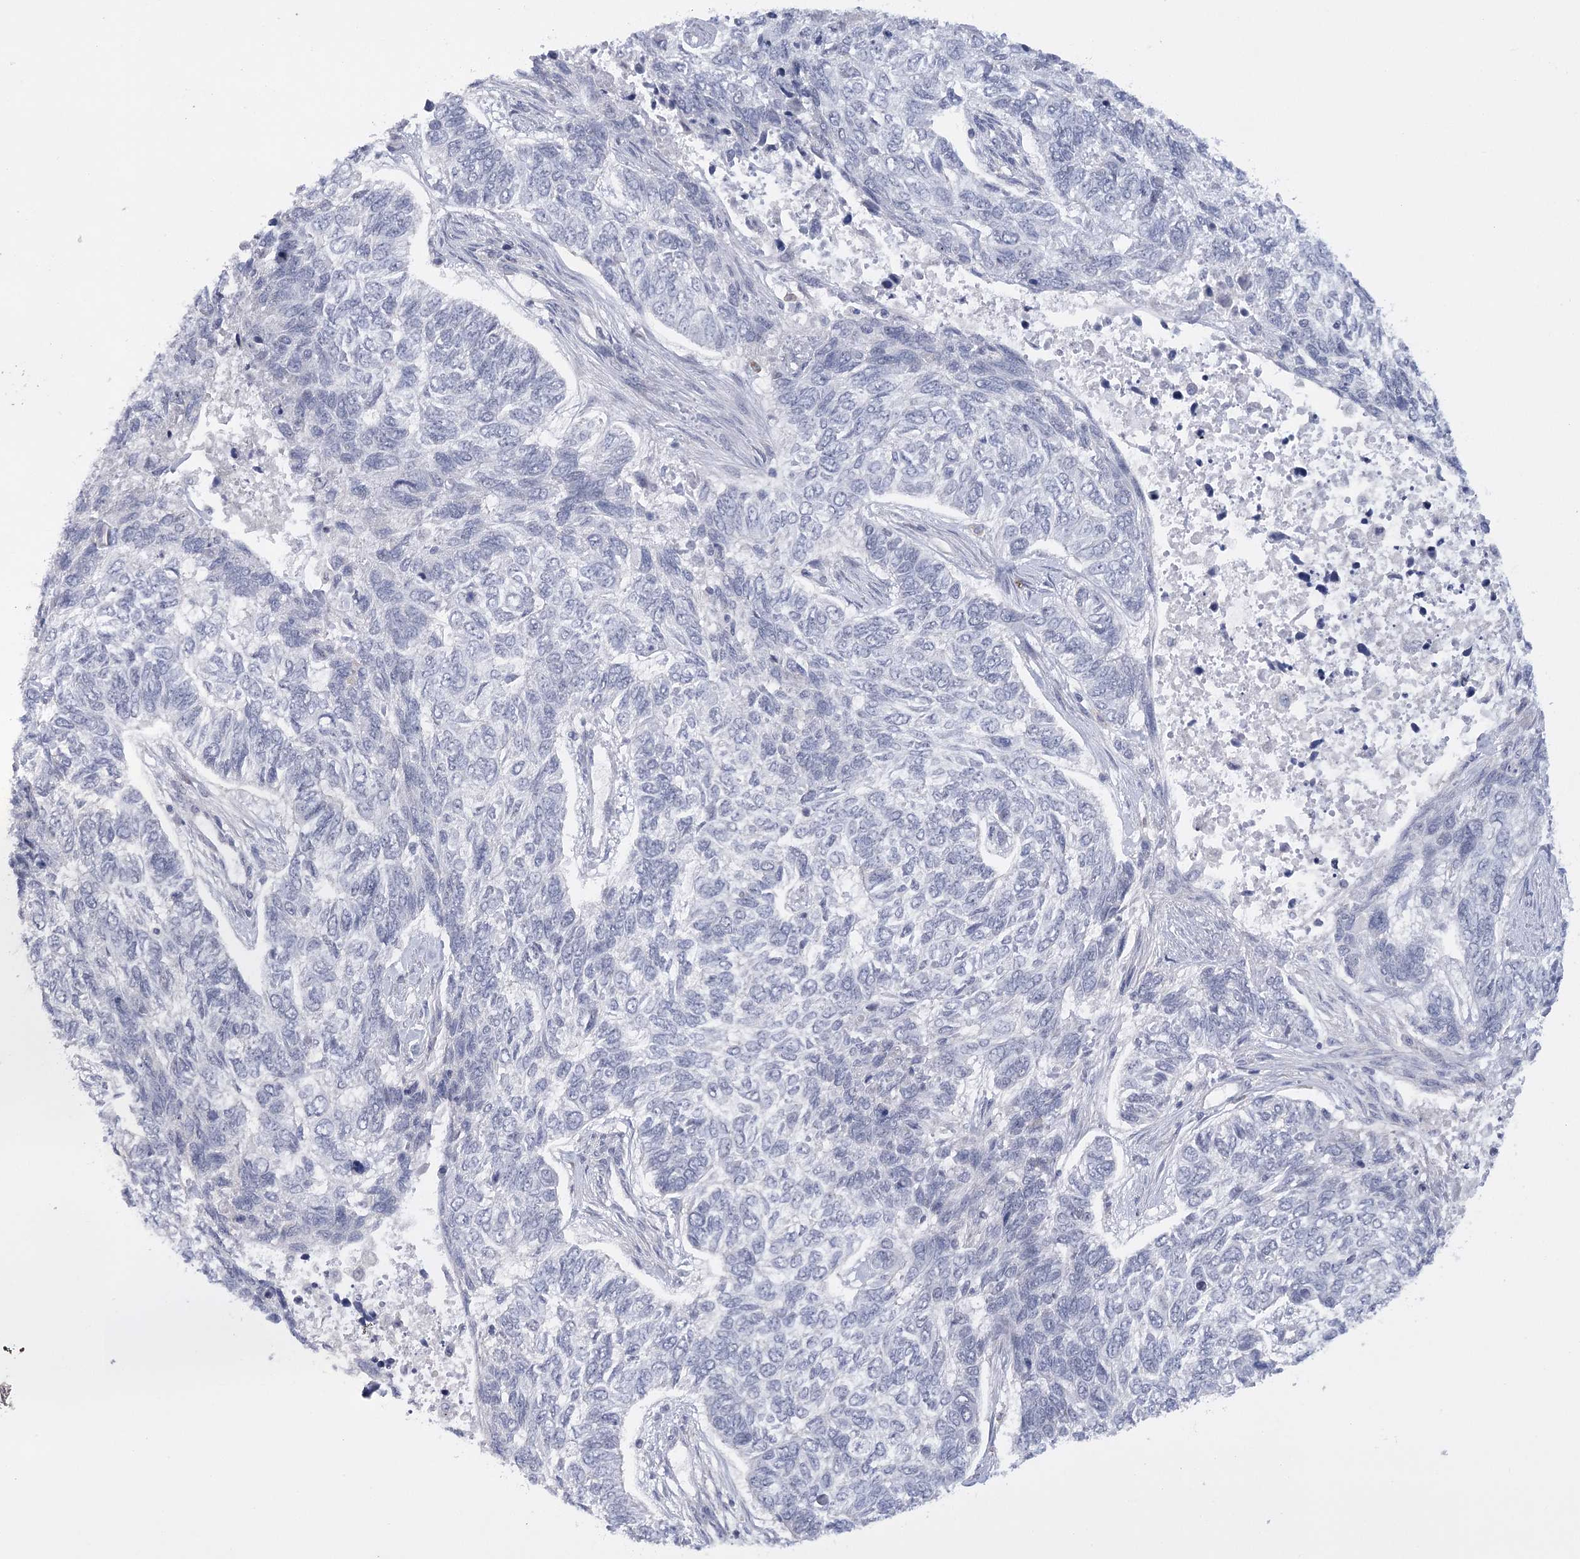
{"staining": {"intensity": "negative", "quantity": "none", "location": "none"}, "tissue": "skin cancer", "cell_type": "Tumor cells", "image_type": "cancer", "snomed": [{"axis": "morphology", "description": "Basal cell carcinoma"}, {"axis": "topography", "description": "Skin"}], "caption": "Immunohistochemistry of human skin cancer reveals no positivity in tumor cells.", "gene": "FAM76B", "patient": {"sex": "female", "age": 65}}